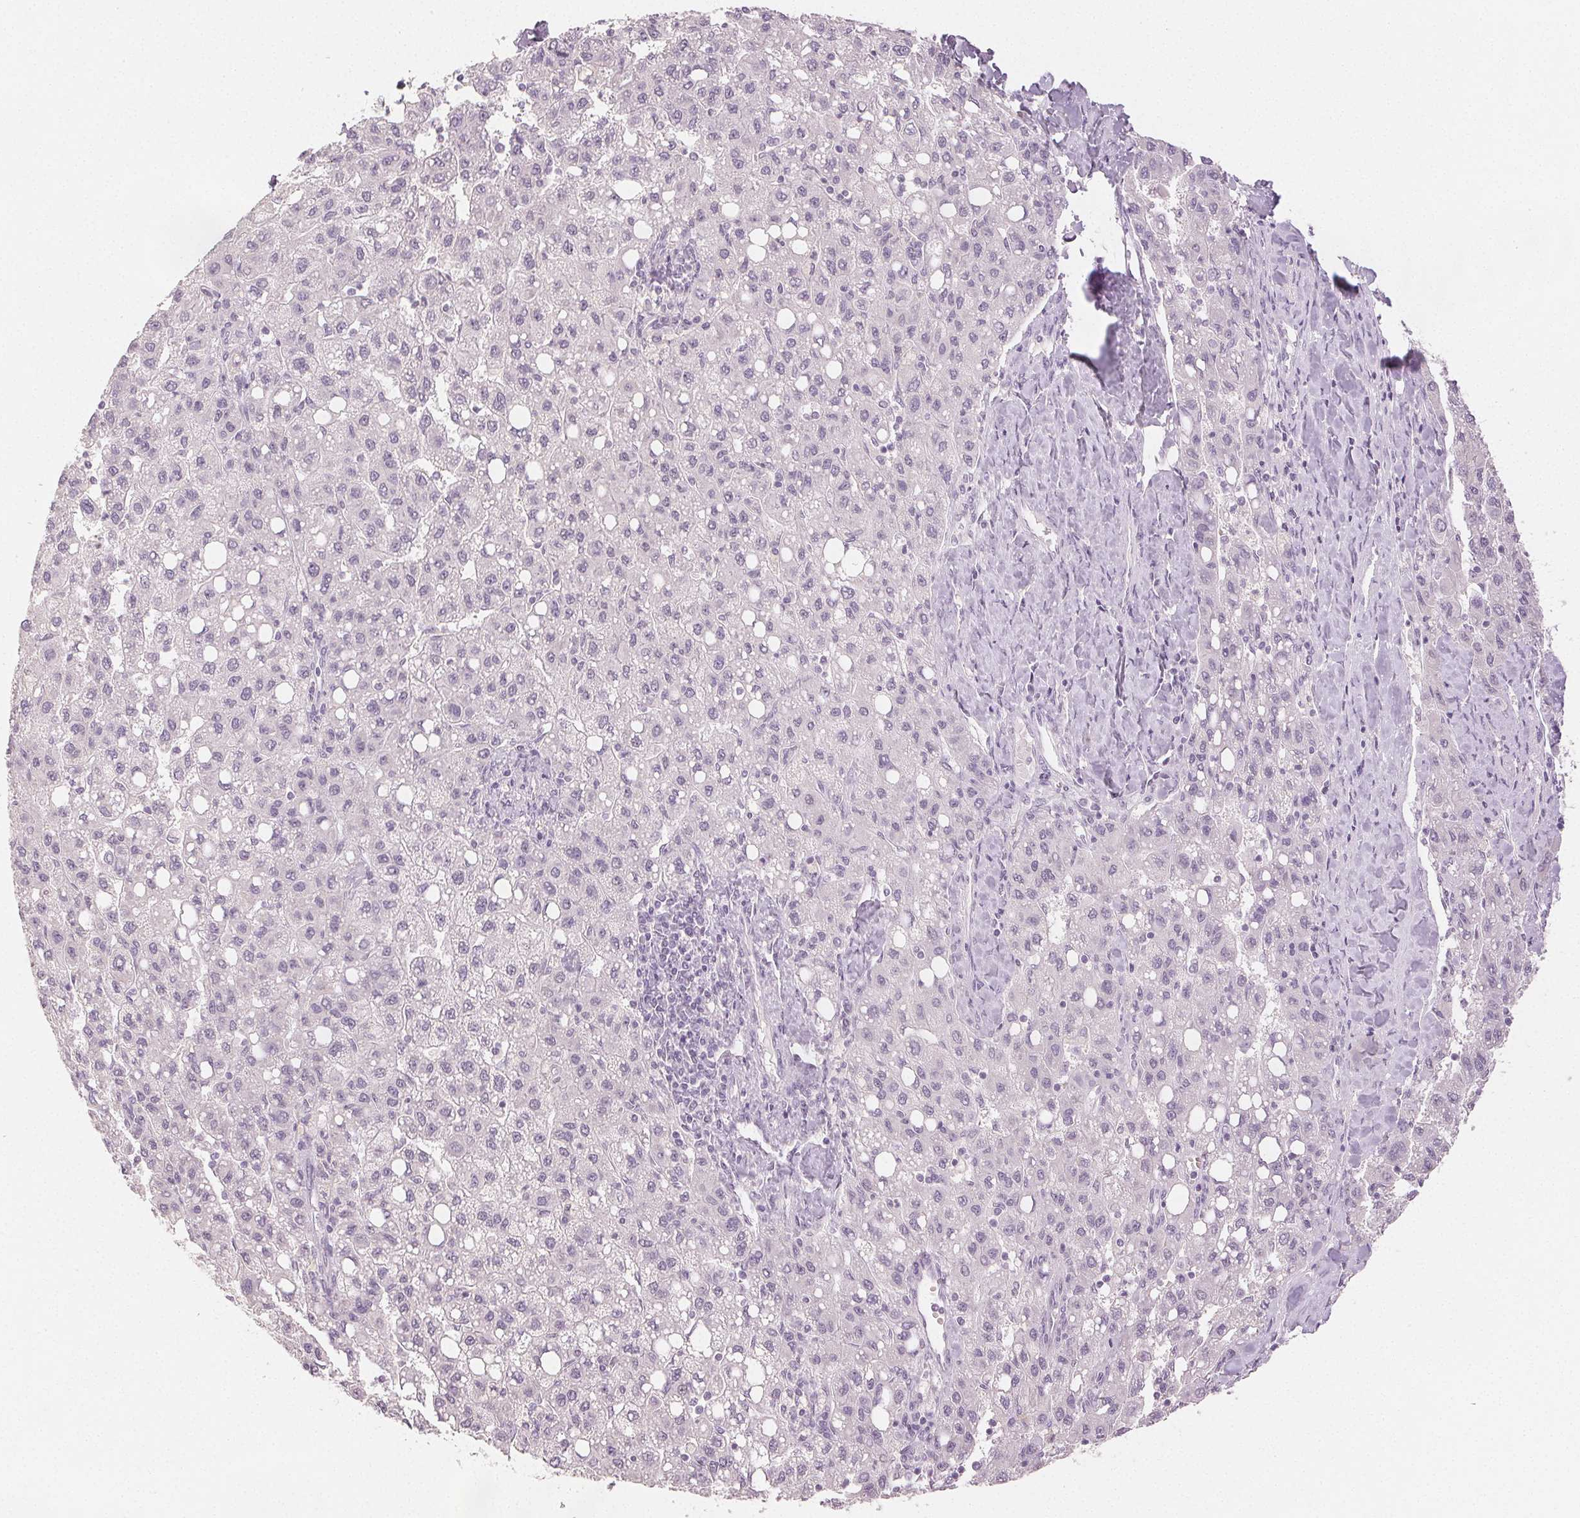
{"staining": {"intensity": "negative", "quantity": "none", "location": "none"}, "tissue": "liver cancer", "cell_type": "Tumor cells", "image_type": "cancer", "snomed": [{"axis": "morphology", "description": "Carcinoma, Hepatocellular, NOS"}, {"axis": "topography", "description": "Liver"}], "caption": "An image of hepatocellular carcinoma (liver) stained for a protein shows no brown staining in tumor cells.", "gene": "SCGN", "patient": {"sex": "female", "age": 82}}